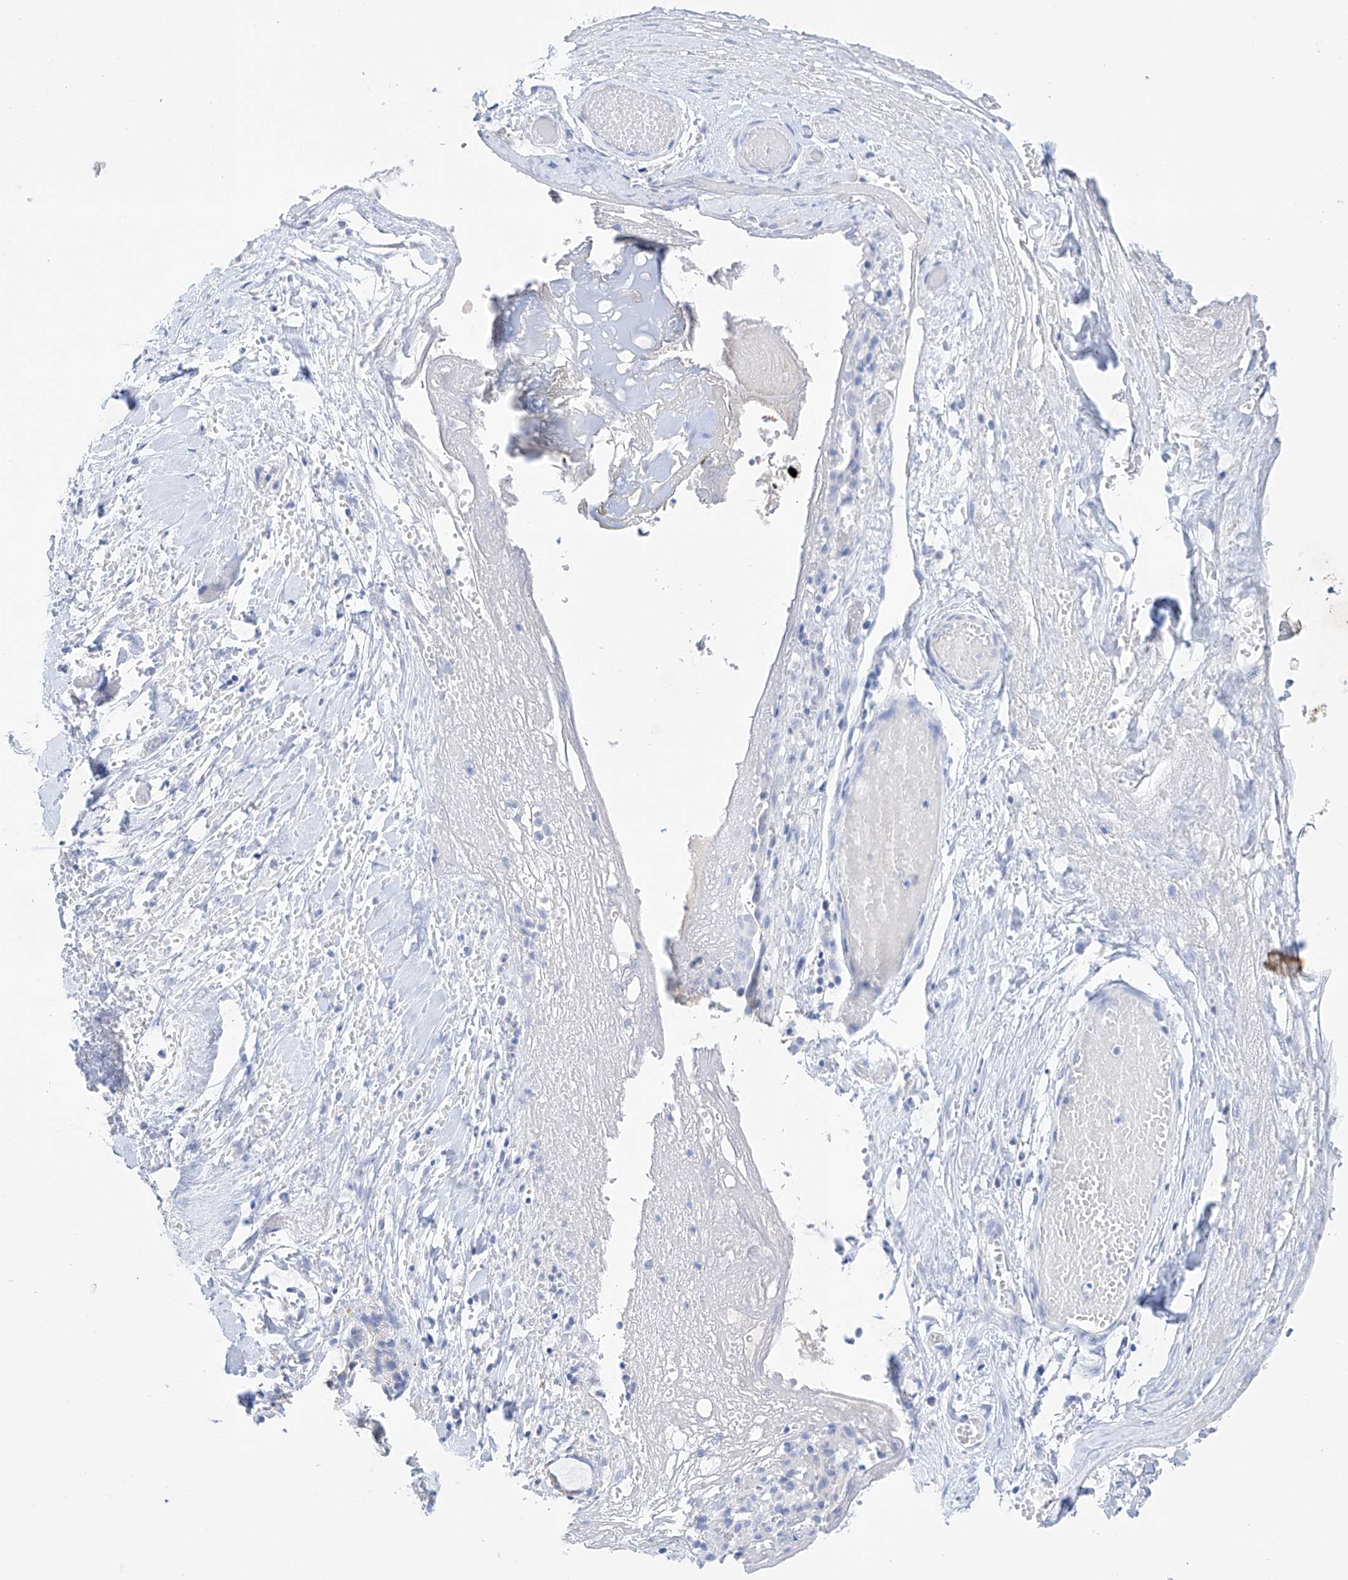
{"staining": {"intensity": "negative", "quantity": "none", "location": "none"}, "tissue": "smooth muscle", "cell_type": "Smooth muscle cells", "image_type": "normal", "snomed": [{"axis": "morphology", "description": "Normal tissue, NOS"}, {"axis": "morphology", "description": "Adenocarcinoma, NOS"}, {"axis": "topography", "description": "Colon"}, {"axis": "topography", "description": "Peripheral nerve tissue"}], "caption": "This image is of normal smooth muscle stained with immunohistochemistry (IHC) to label a protein in brown with the nuclei are counter-stained blue. There is no staining in smooth muscle cells. Nuclei are stained in blue.", "gene": "LURAP1", "patient": {"sex": "male", "age": 14}}